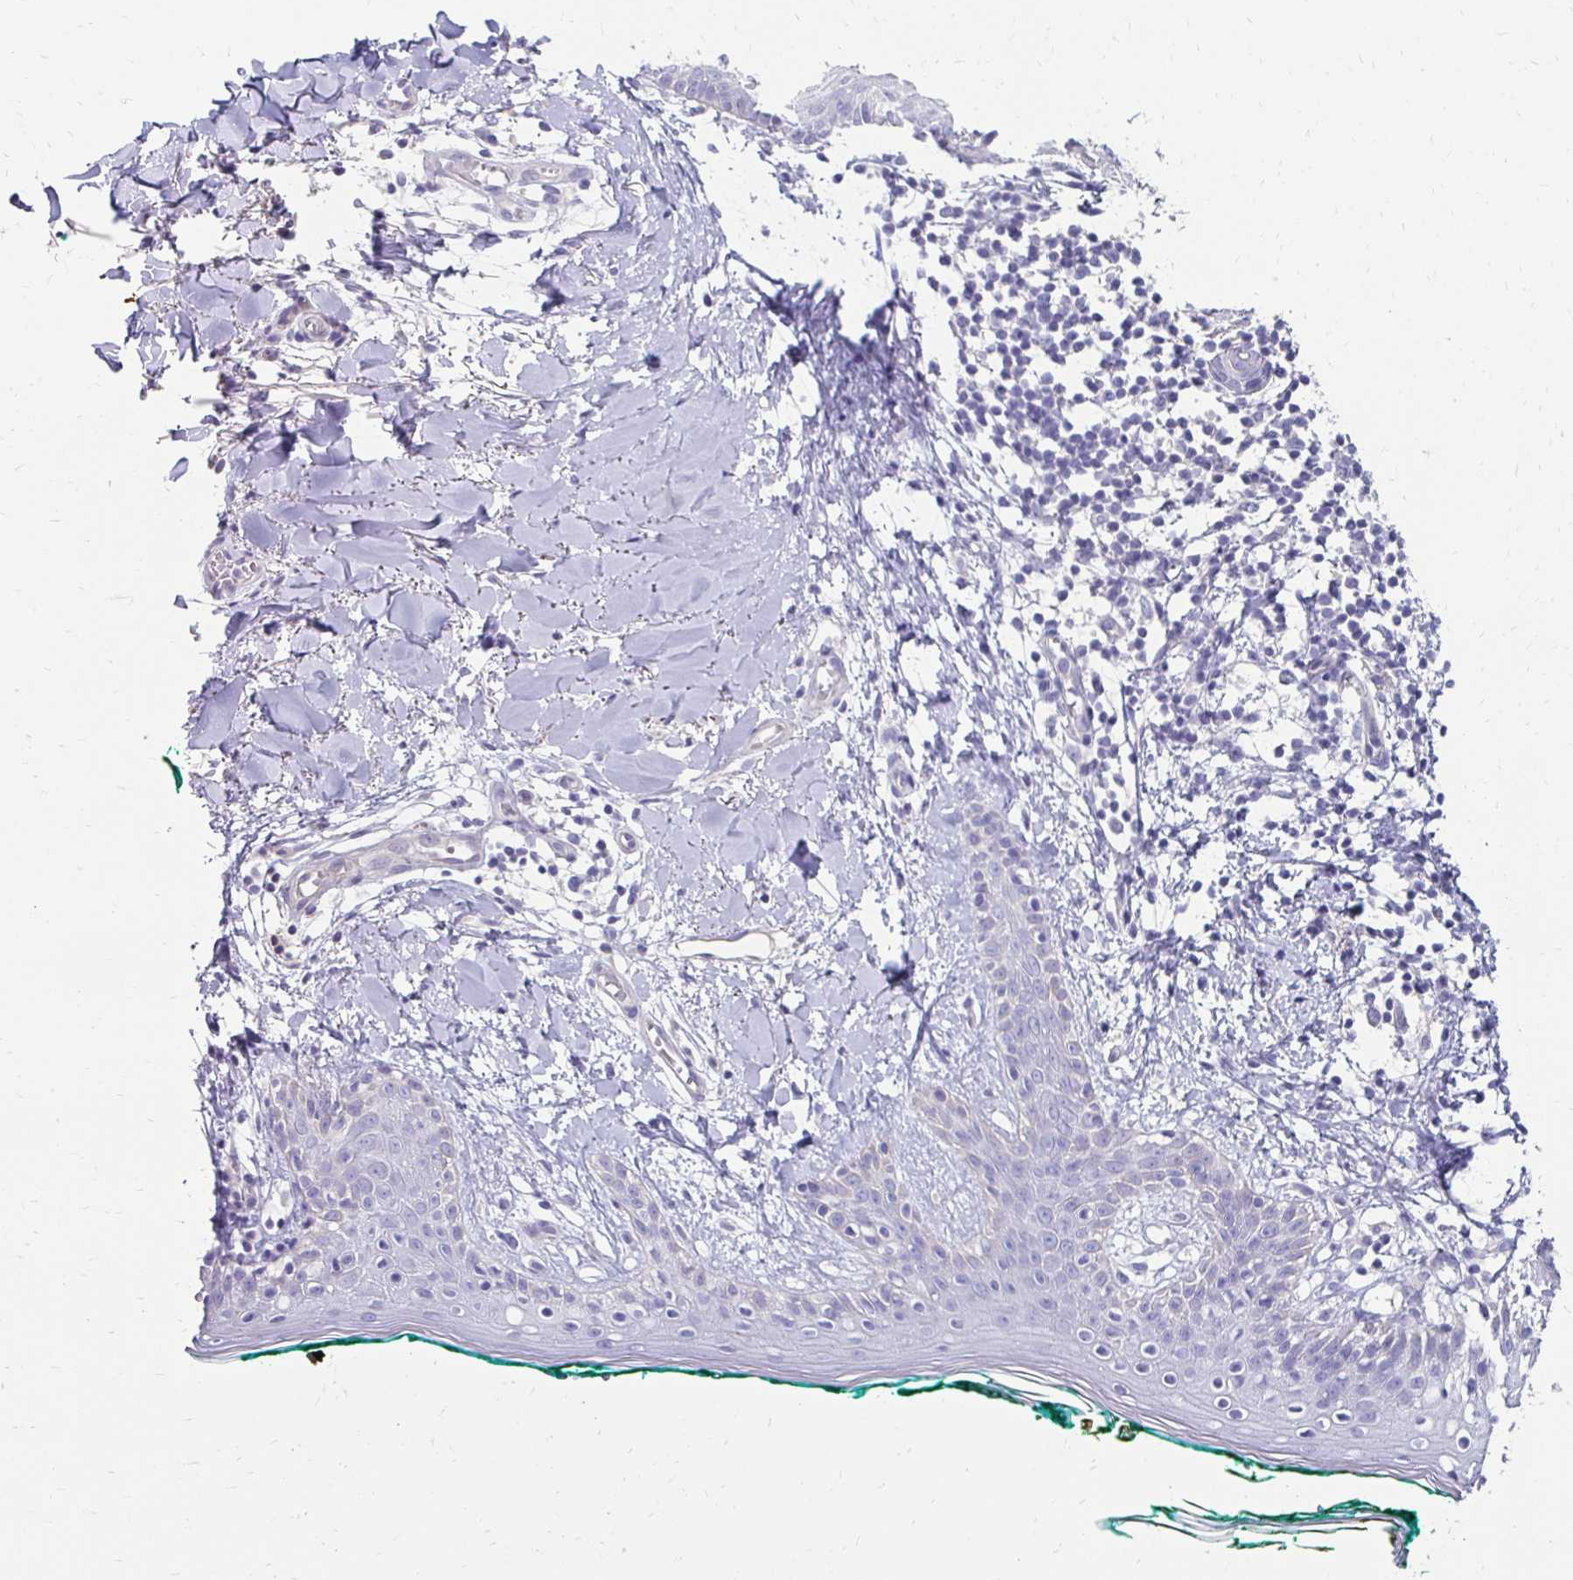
{"staining": {"intensity": "negative", "quantity": "none", "location": "none"}, "tissue": "skin", "cell_type": "Fibroblasts", "image_type": "normal", "snomed": [{"axis": "morphology", "description": "Normal tissue, NOS"}, {"axis": "topography", "description": "Skin"}], "caption": "Skin stained for a protein using immunohistochemistry shows no expression fibroblasts.", "gene": "AKAP6", "patient": {"sex": "female", "age": 34}}